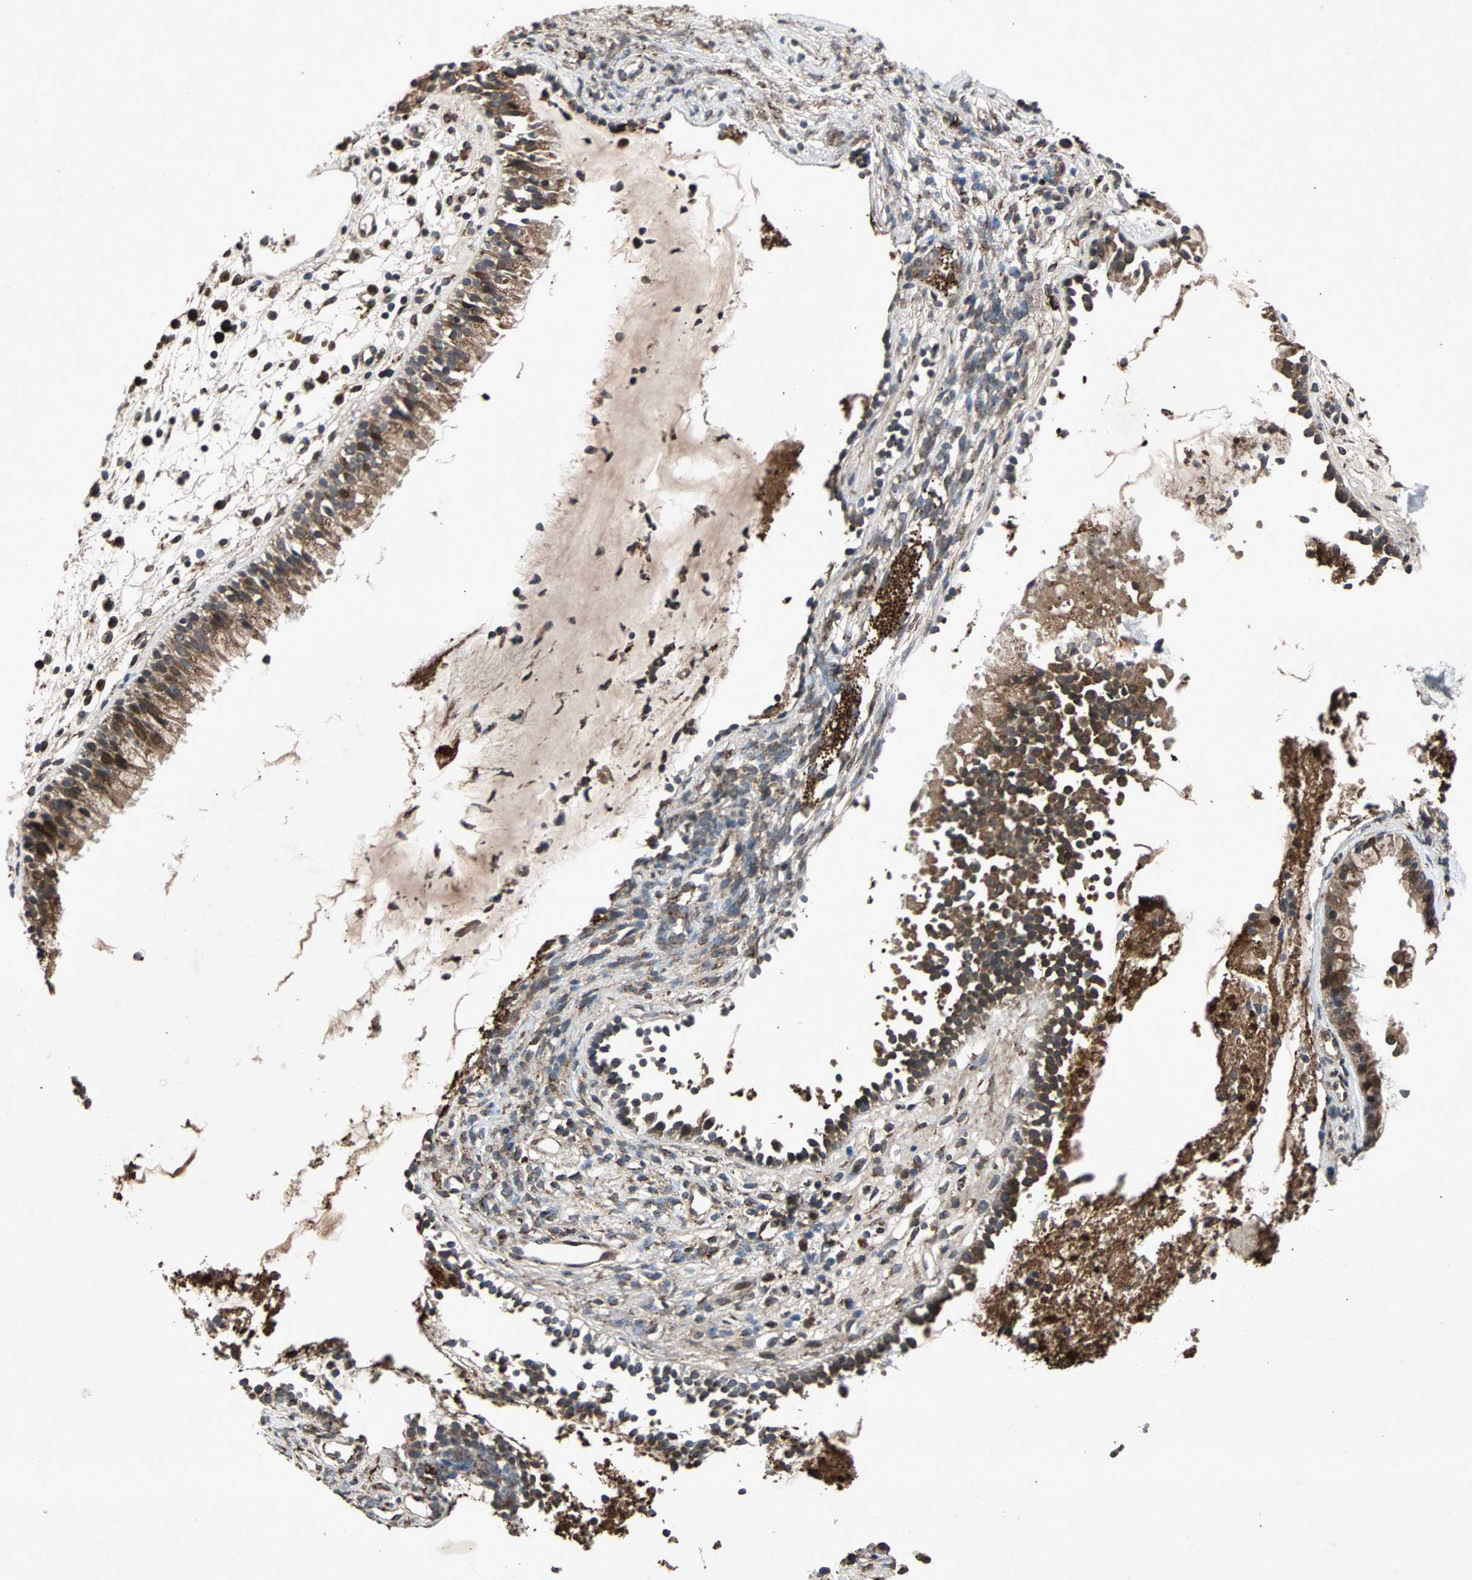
{"staining": {"intensity": "strong", "quantity": ">75%", "location": "cytoplasmic/membranous"}, "tissue": "nasopharynx", "cell_type": "Respiratory epithelial cells", "image_type": "normal", "snomed": [{"axis": "morphology", "description": "Normal tissue, NOS"}, {"axis": "topography", "description": "Nasopharynx"}], "caption": "Protein expression analysis of unremarkable nasopharynx displays strong cytoplasmic/membranous staining in approximately >75% of respiratory epithelial cells.", "gene": "USP31", "patient": {"sex": "male", "age": 21}}